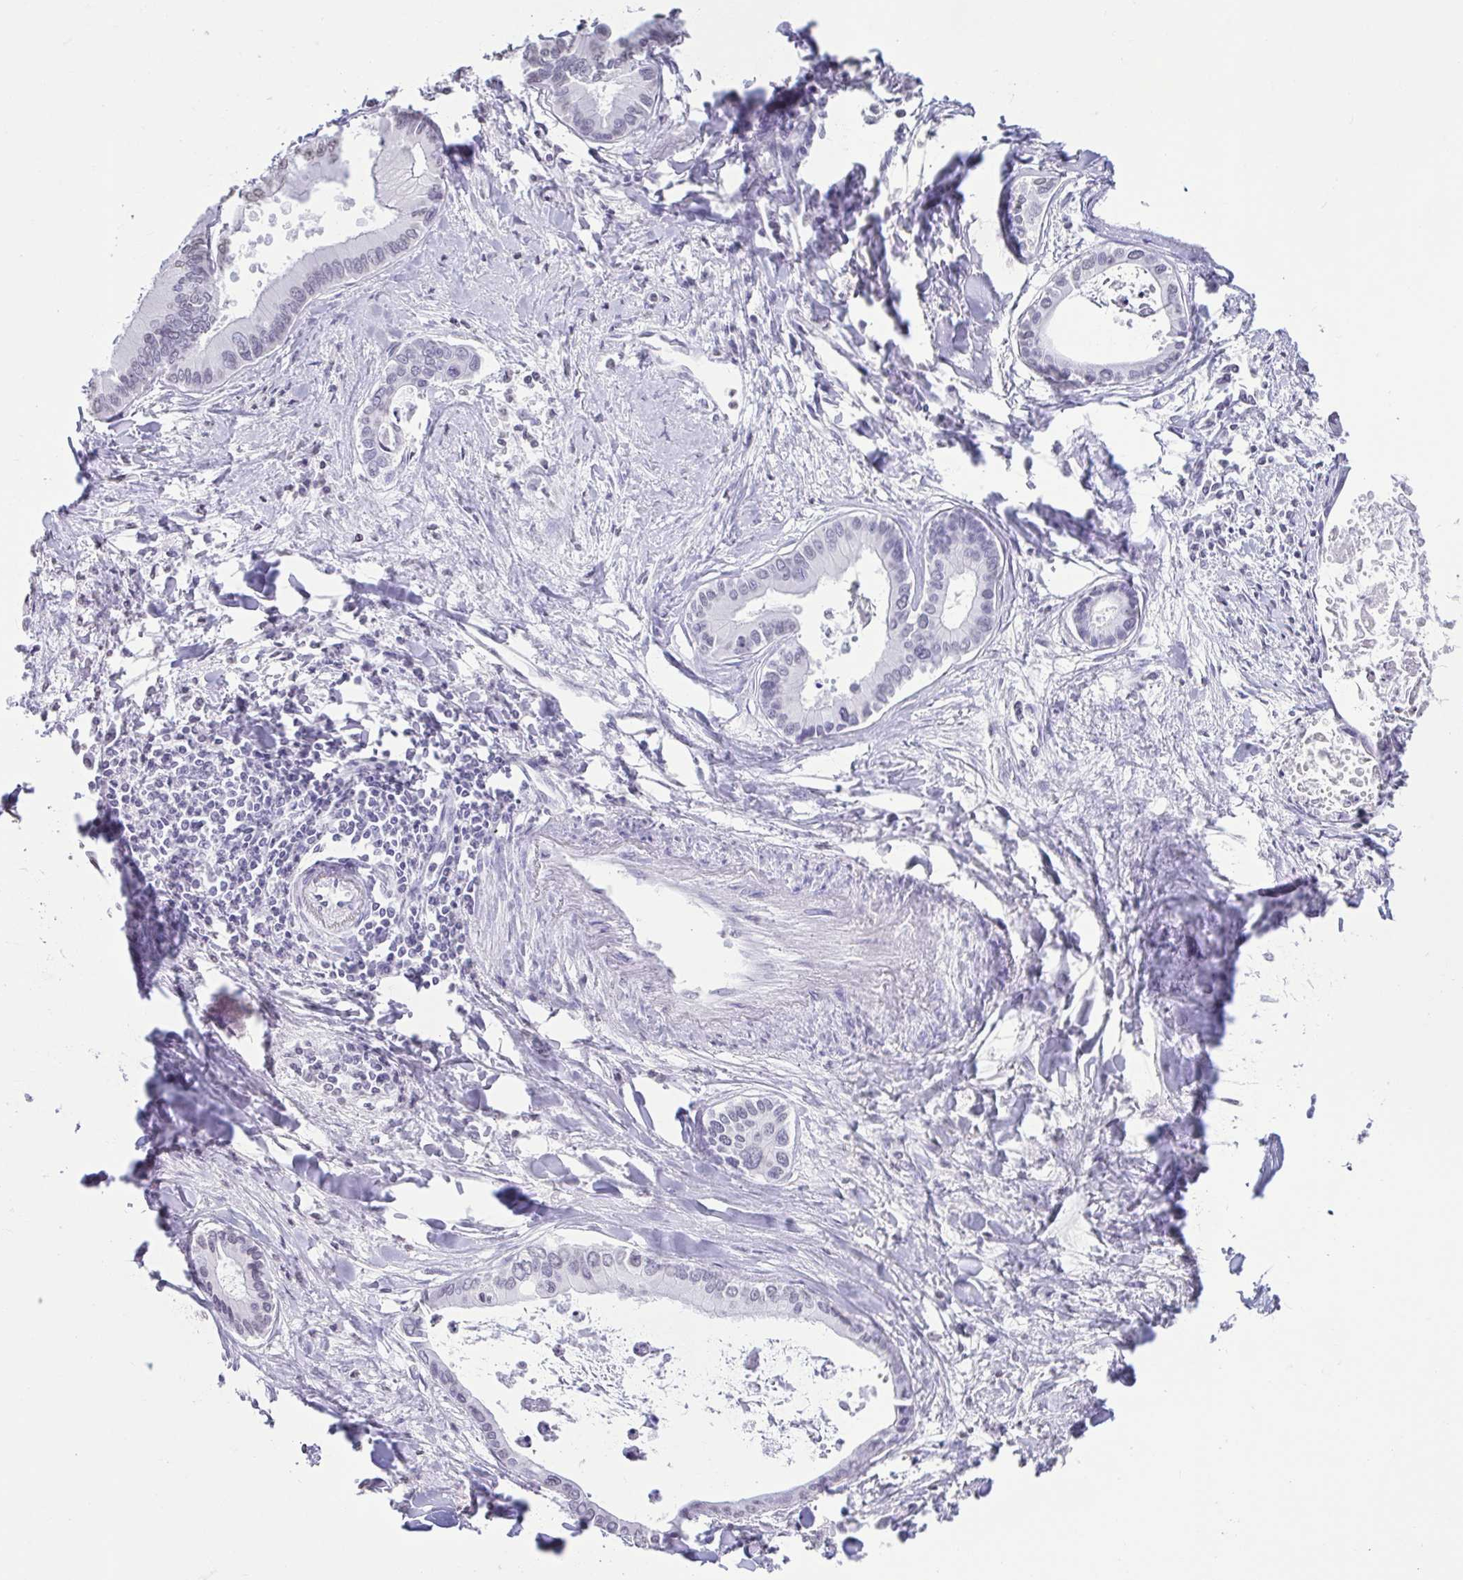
{"staining": {"intensity": "negative", "quantity": "none", "location": "none"}, "tissue": "liver cancer", "cell_type": "Tumor cells", "image_type": "cancer", "snomed": [{"axis": "morphology", "description": "Cholangiocarcinoma"}, {"axis": "topography", "description": "Liver"}], "caption": "Photomicrograph shows no protein staining in tumor cells of liver cancer (cholangiocarcinoma) tissue.", "gene": "VCY1B", "patient": {"sex": "male", "age": 66}}